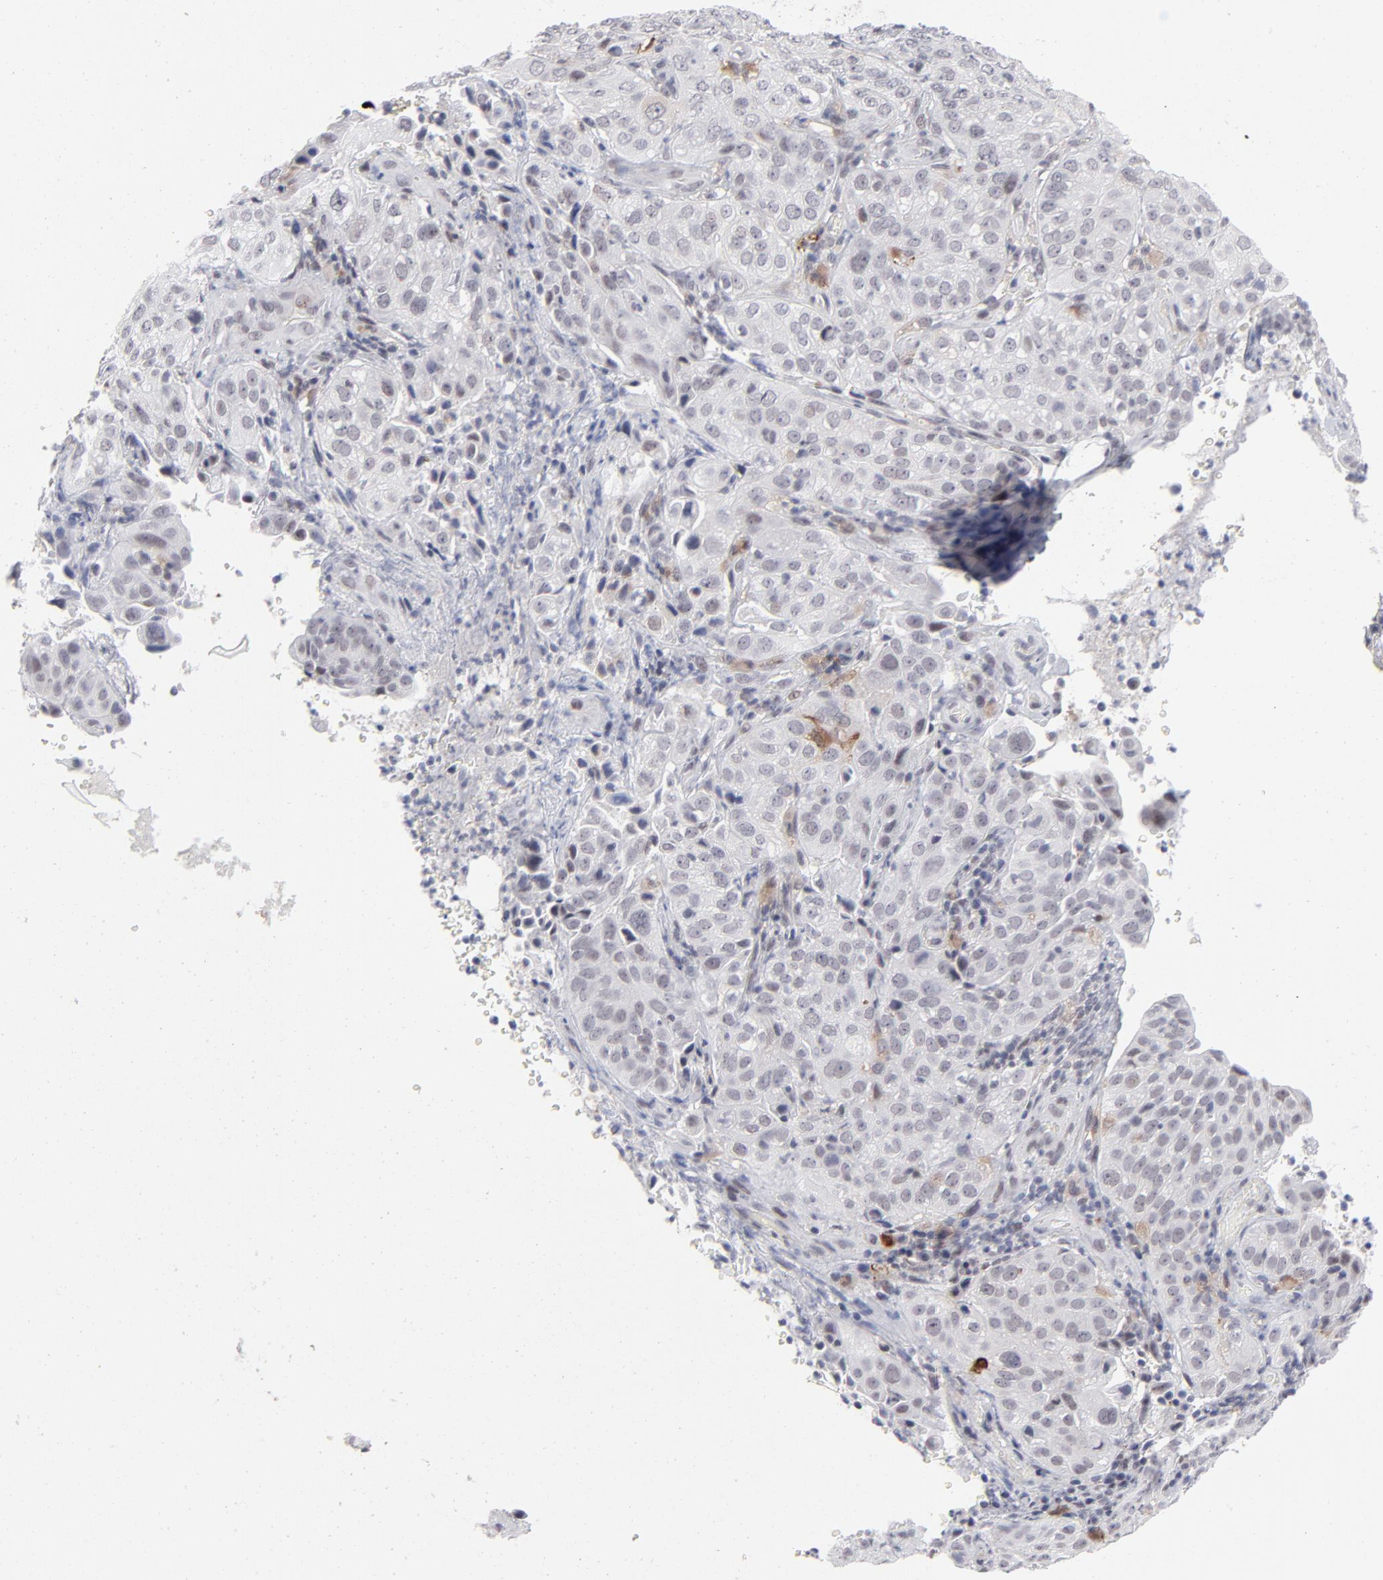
{"staining": {"intensity": "negative", "quantity": "none", "location": "none"}, "tissue": "cervical cancer", "cell_type": "Tumor cells", "image_type": "cancer", "snomed": [{"axis": "morphology", "description": "Squamous cell carcinoma, NOS"}, {"axis": "topography", "description": "Cervix"}], "caption": "Cervical cancer stained for a protein using immunohistochemistry exhibits no staining tumor cells.", "gene": "CCR2", "patient": {"sex": "female", "age": 38}}